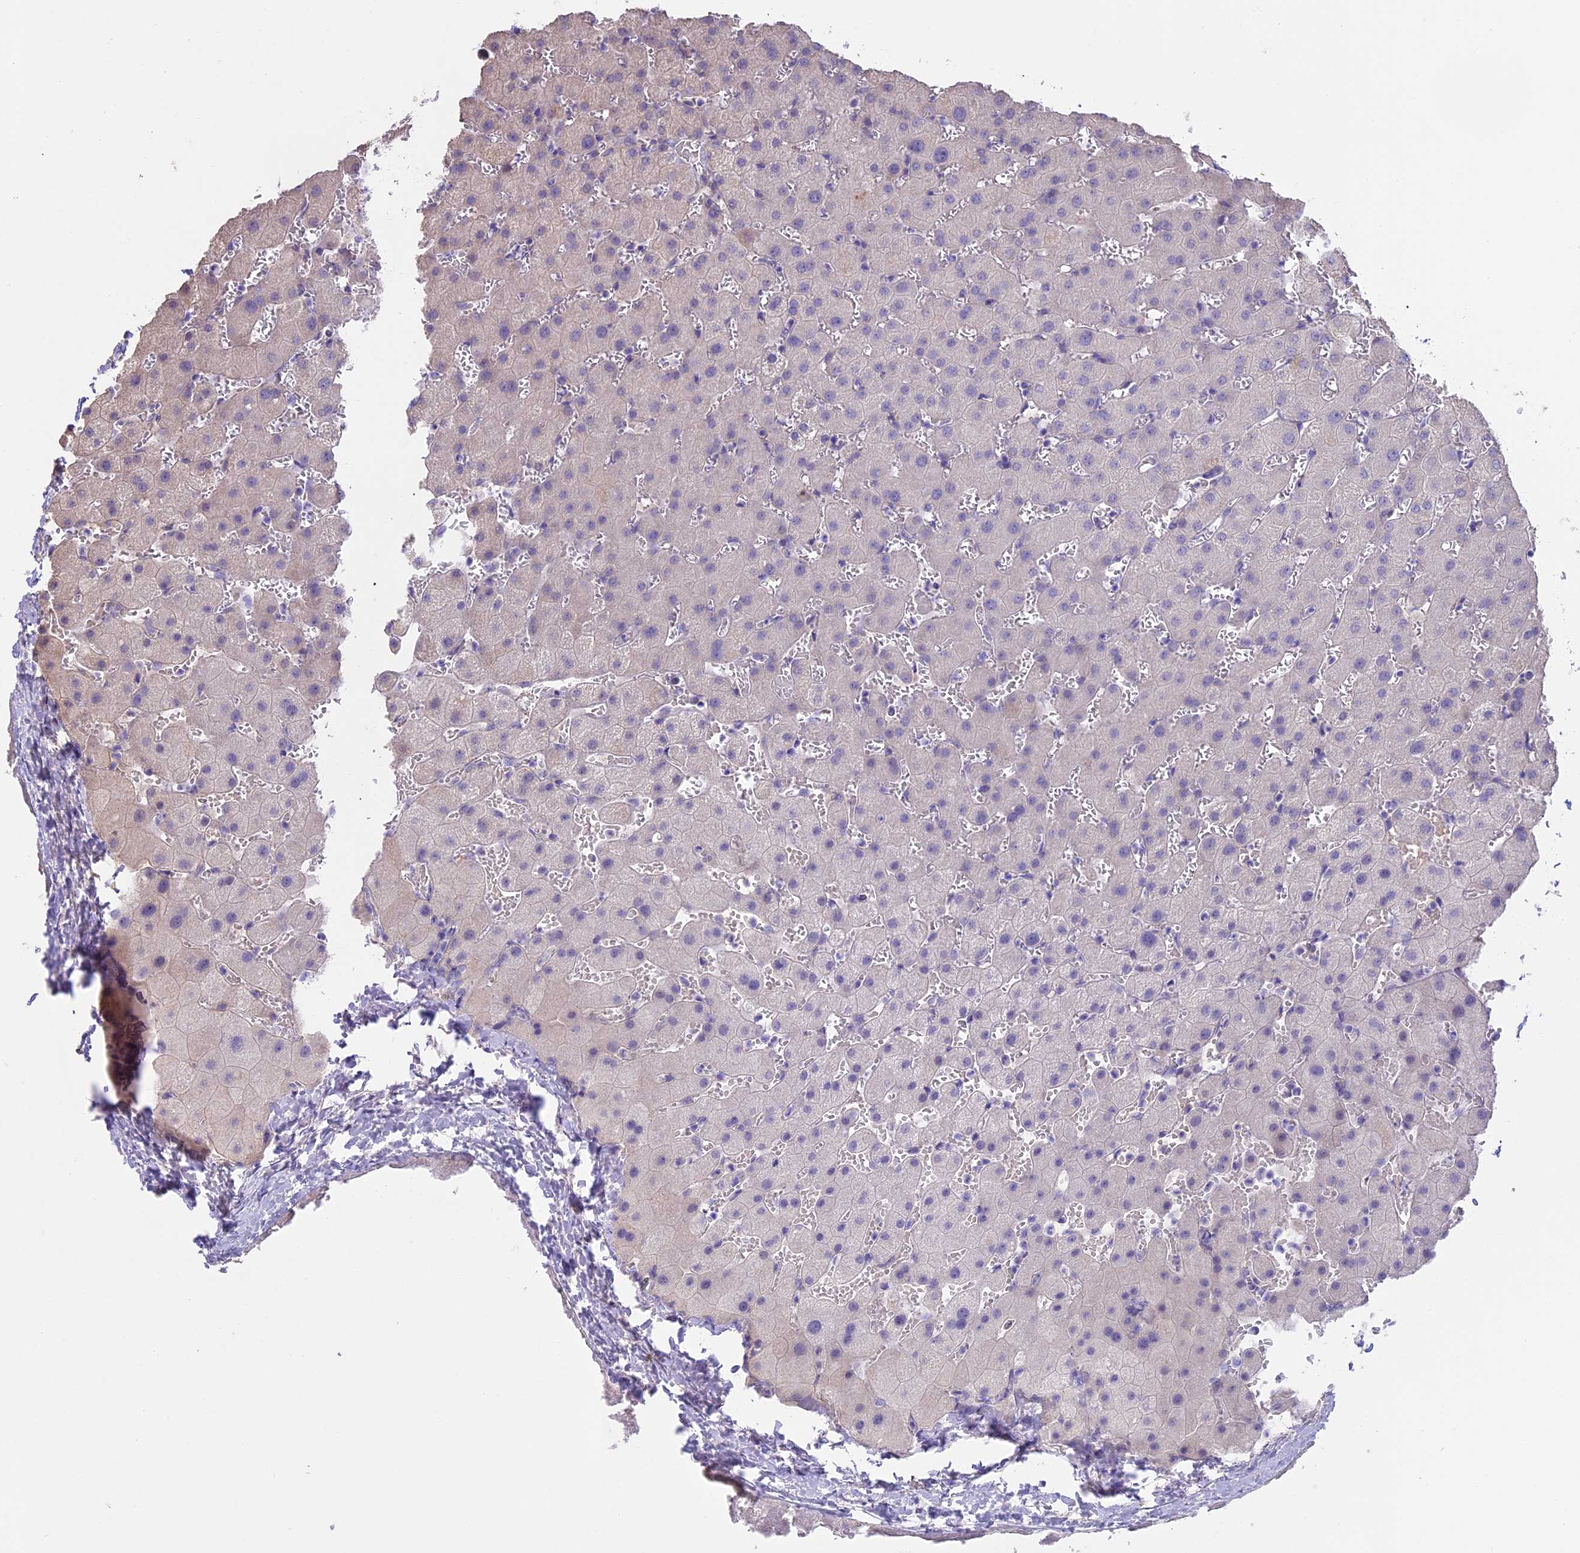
{"staining": {"intensity": "negative", "quantity": "none", "location": "none"}, "tissue": "liver", "cell_type": "Cholangiocytes", "image_type": "normal", "snomed": [{"axis": "morphology", "description": "Normal tissue, NOS"}, {"axis": "topography", "description": "Liver"}], "caption": "Micrograph shows no significant protein staining in cholangiocytes of normal liver. (Brightfield microscopy of DAB immunohistochemistry (IHC) at high magnification).", "gene": "WFDC2", "patient": {"sex": "female", "age": 63}}